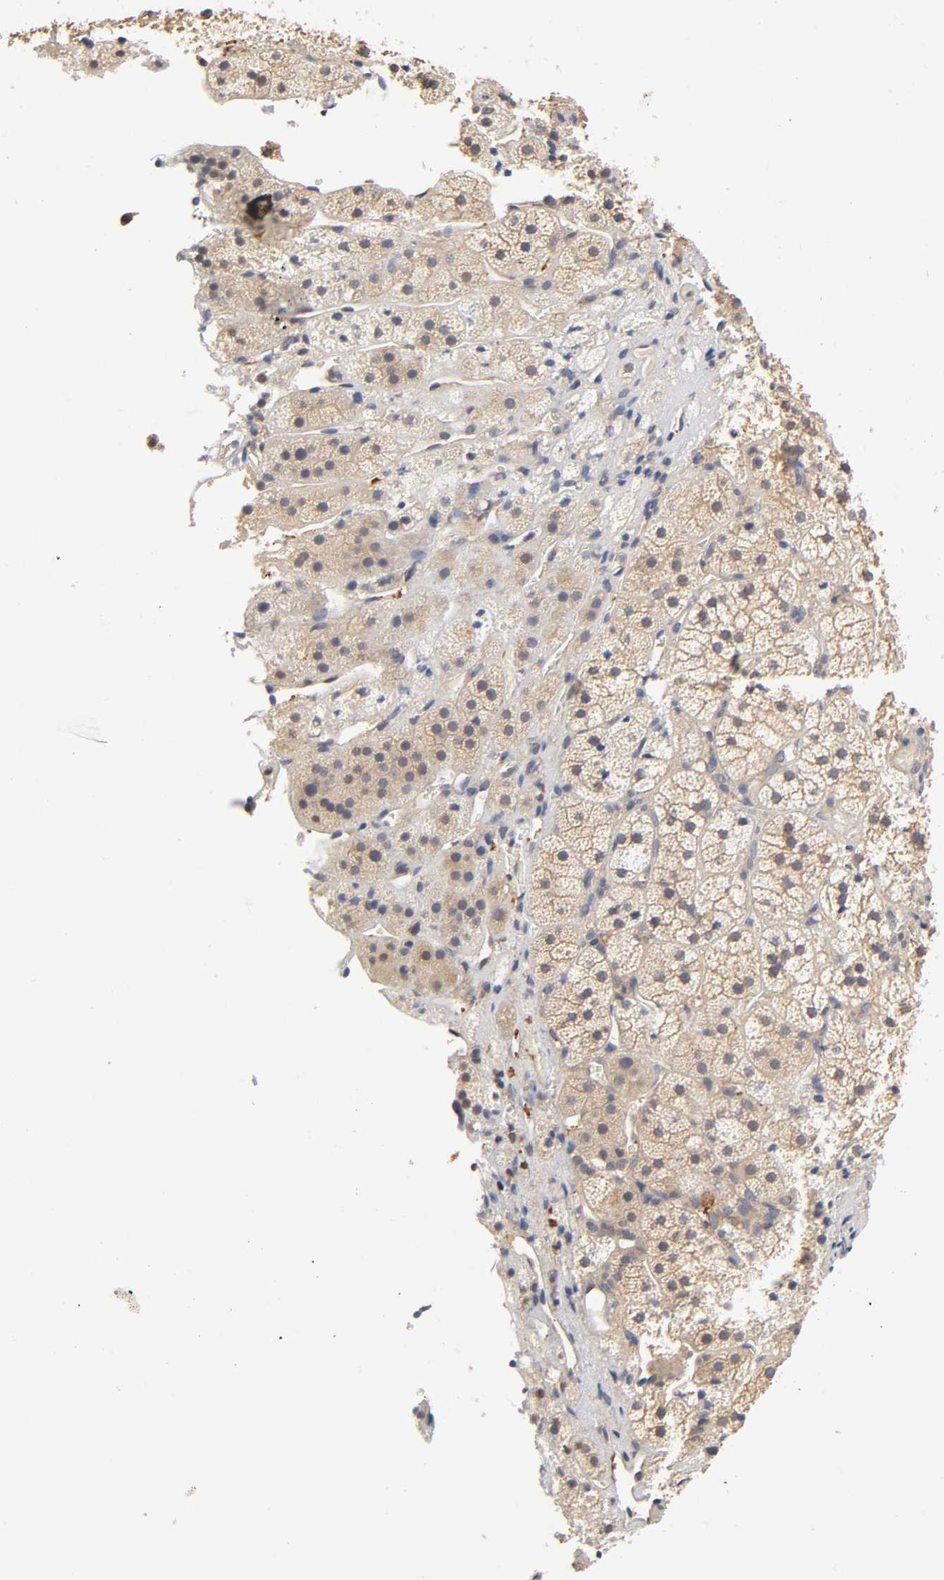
{"staining": {"intensity": "weak", "quantity": ">75%", "location": "cytoplasmic/membranous"}, "tissue": "adrenal gland", "cell_type": "Glandular cells", "image_type": "normal", "snomed": [{"axis": "morphology", "description": "Normal tissue, NOS"}, {"axis": "topography", "description": "Adrenal gland"}], "caption": "IHC image of benign adrenal gland: adrenal gland stained using immunohistochemistry (IHC) demonstrates low levels of weak protein expression localized specifically in the cytoplasmic/membranous of glandular cells, appearing as a cytoplasmic/membranous brown color.", "gene": "PDE5A", "patient": {"sex": "female", "age": 44}}